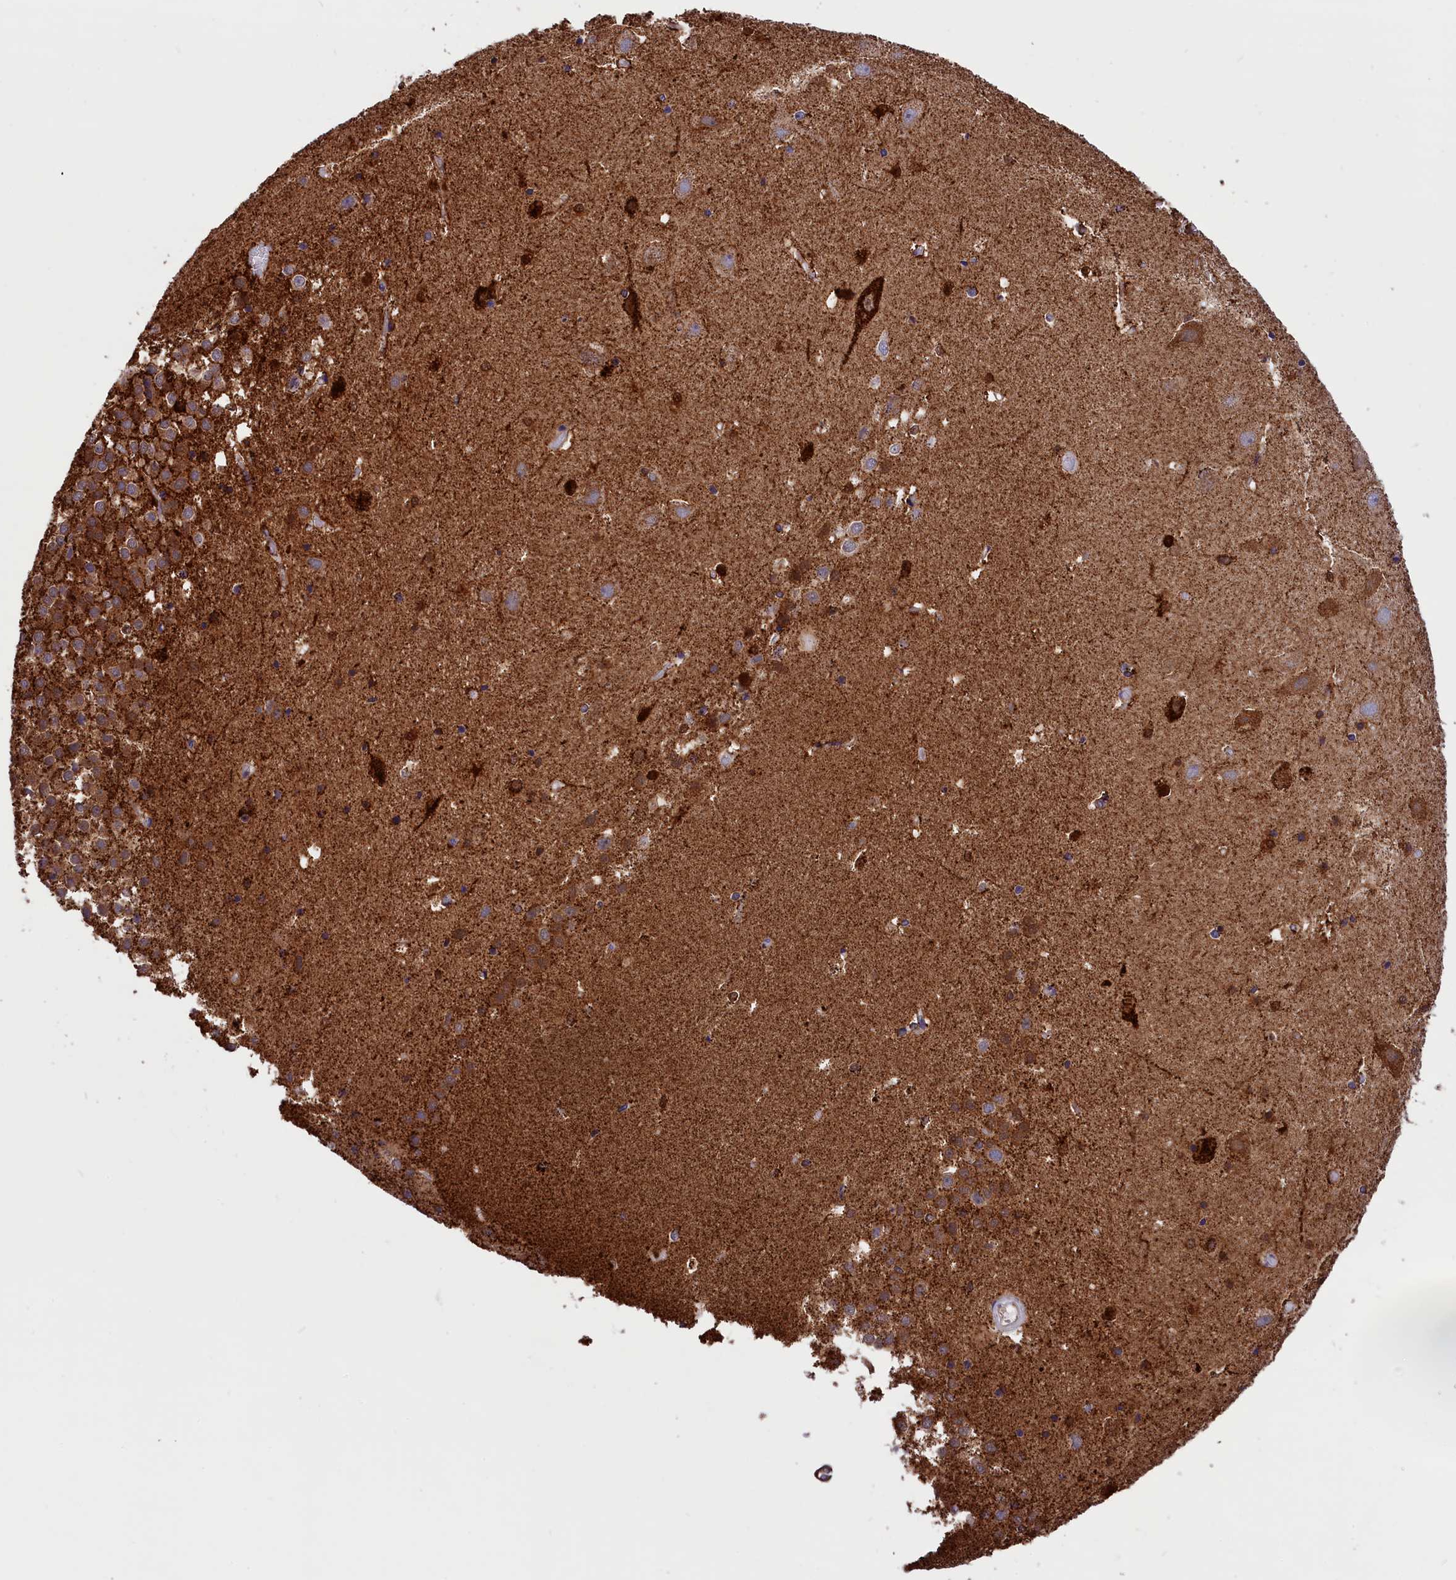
{"staining": {"intensity": "strong", "quantity": "25%-75%", "location": "cytoplasmic/membranous"}, "tissue": "hippocampus", "cell_type": "Glial cells", "image_type": "normal", "snomed": [{"axis": "morphology", "description": "Normal tissue, NOS"}, {"axis": "topography", "description": "Hippocampus"}], "caption": "Immunohistochemical staining of unremarkable human hippocampus demonstrates 25%-75% levels of strong cytoplasmic/membranous protein staining in about 25%-75% of glial cells. Ihc stains the protein in brown and the nuclei are stained blue.", "gene": "ABAT", "patient": {"sex": "female", "age": 52}}